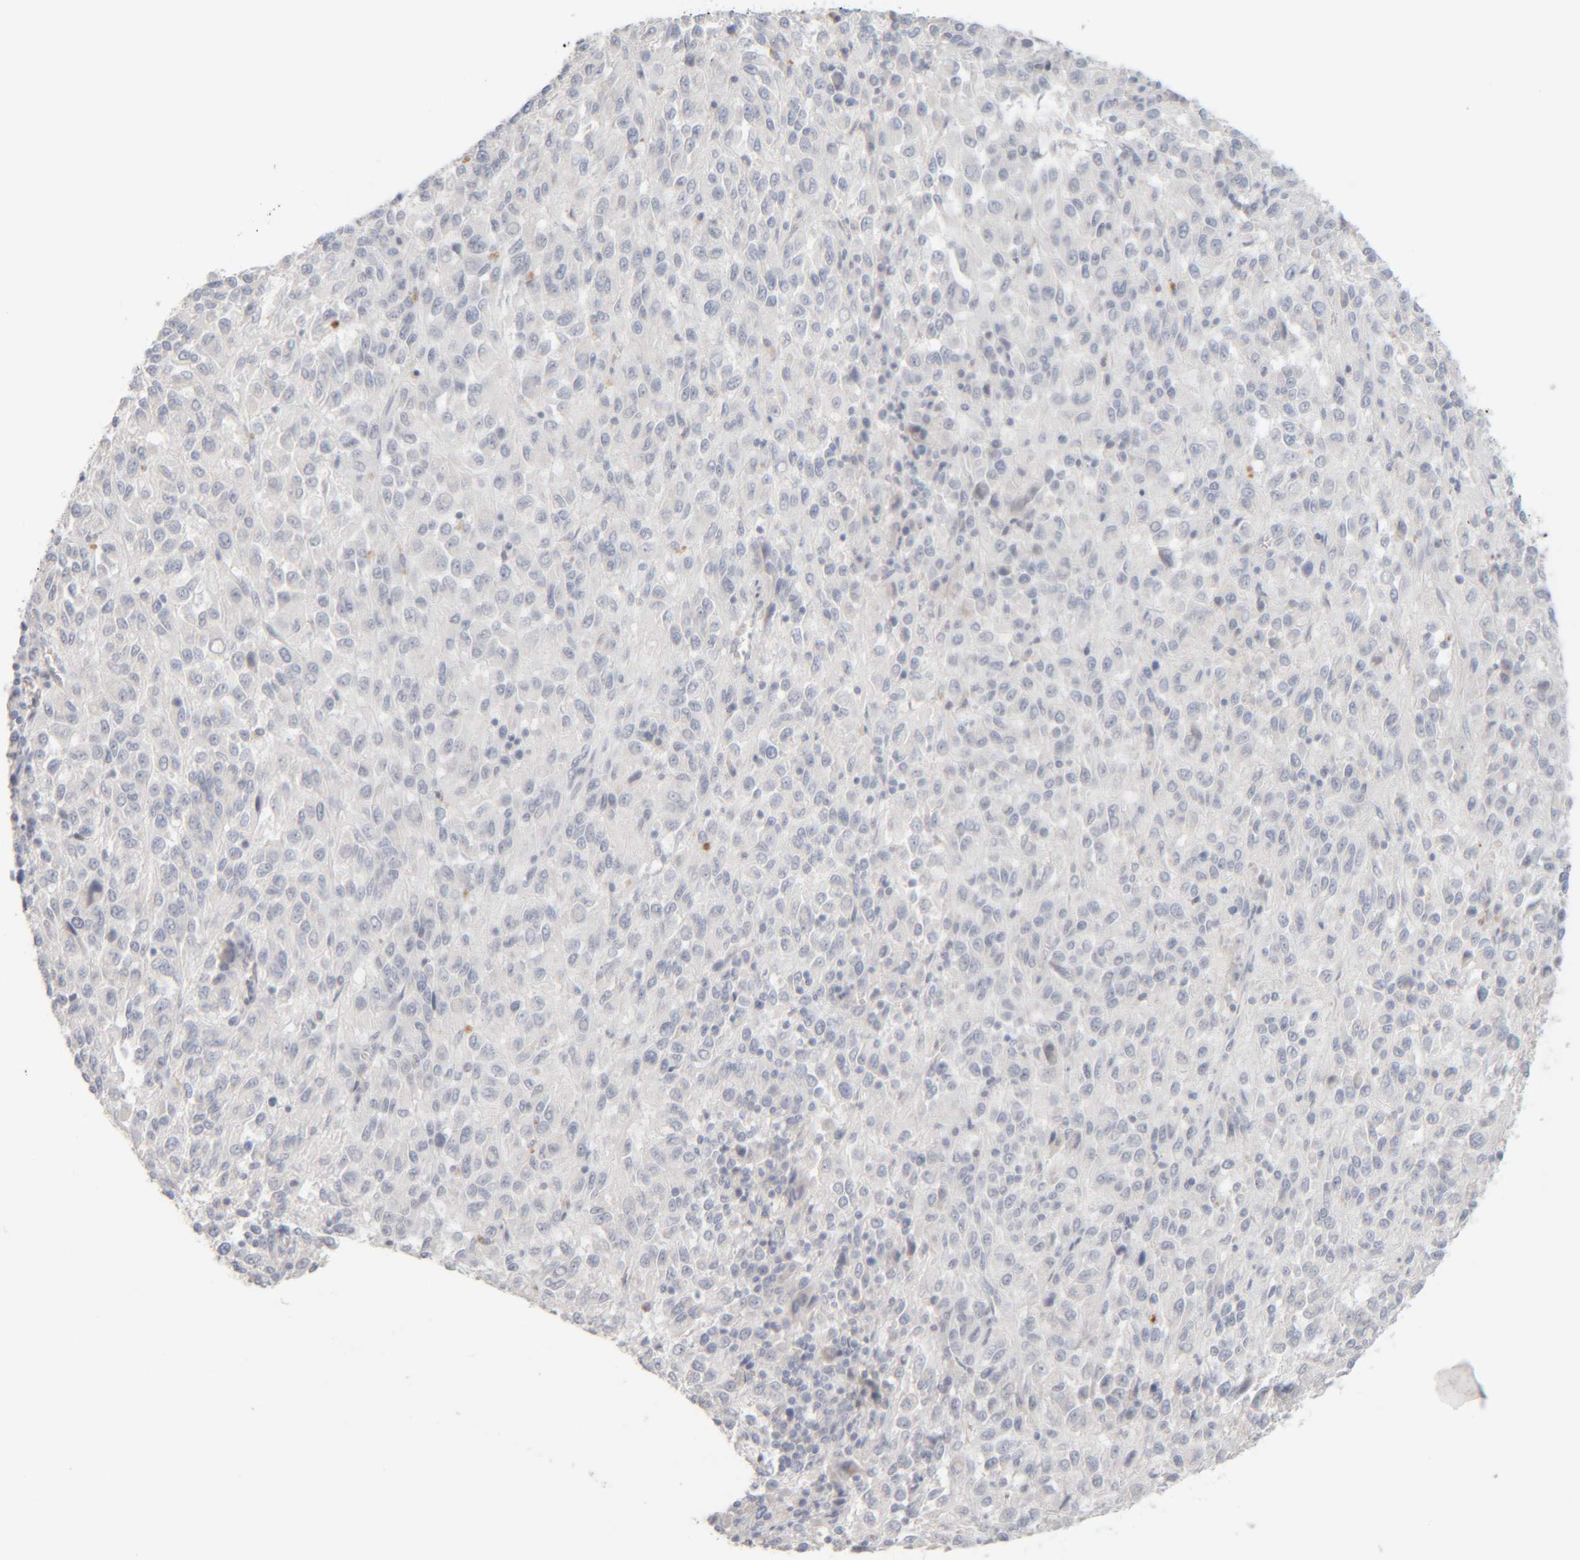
{"staining": {"intensity": "negative", "quantity": "none", "location": "none"}, "tissue": "melanoma", "cell_type": "Tumor cells", "image_type": "cancer", "snomed": [{"axis": "morphology", "description": "Malignant melanoma, Metastatic site"}, {"axis": "topography", "description": "Lung"}], "caption": "Immunohistochemical staining of melanoma reveals no significant expression in tumor cells. The staining was performed using DAB (3,3'-diaminobenzidine) to visualize the protein expression in brown, while the nuclei were stained in blue with hematoxylin (Magnification: 20x).", "gene": "RIDA", "patient": {"sex": "male", "age": 64}}